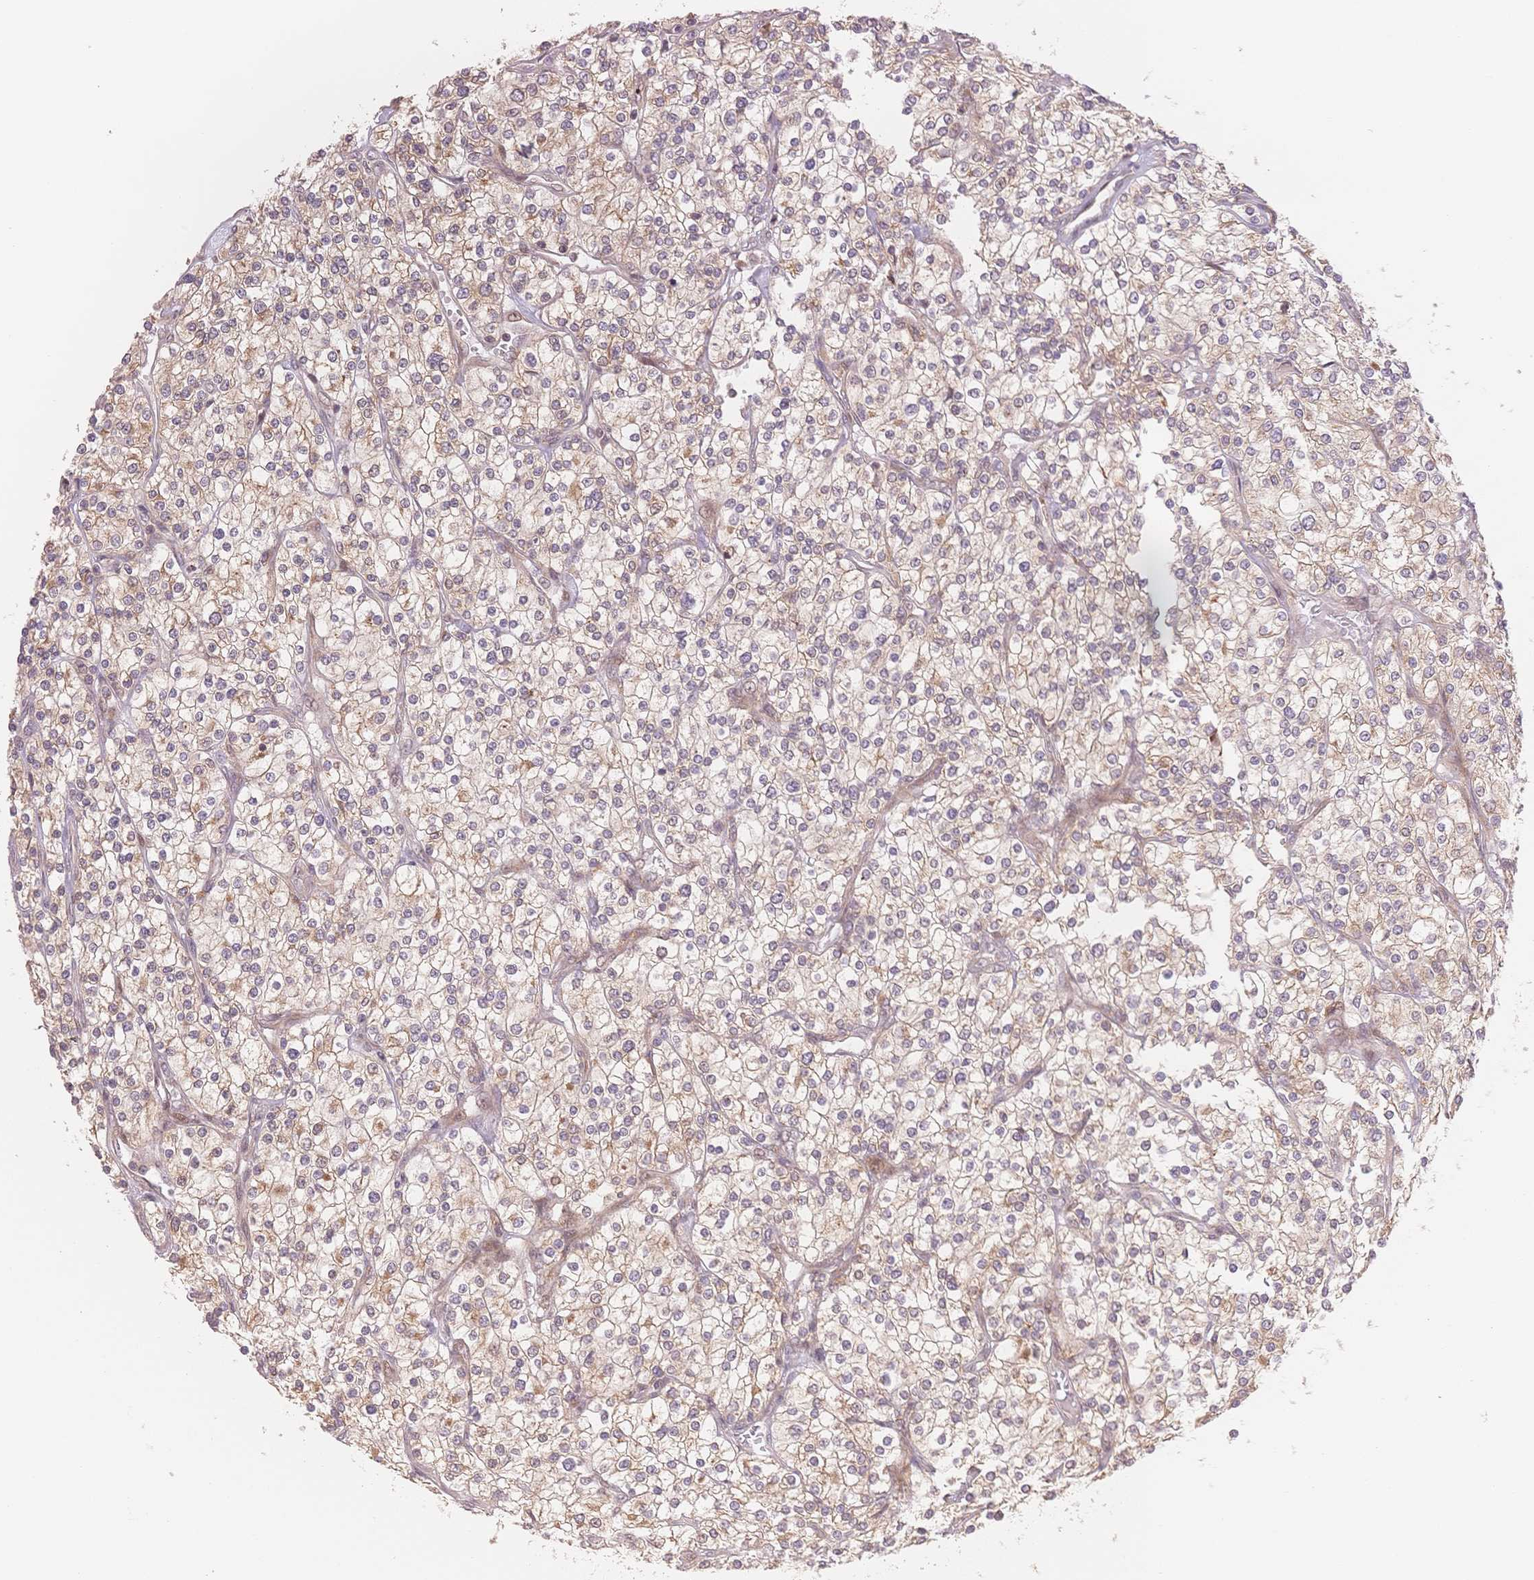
{"staining": {"intensity": "weak", "quantity": ">75%", "location": "cytoplasmic/membranous"}, "tissue": "renal cancer", "cell_type": "Tumor cells", "image_type": "cancer", "snomed": [{"axis": "morphology", "description": "Adenocarcinoma, NOS"}, {"axis": "topography", "description": "Kidney"}], "caption": "Protein analysis of renal adenocarcinoma tissue demonstrates weak cytoplasmic/membranous positivity in about >75% of tumor cells.", "gene": "STK39", "patient": {"sex": "male", "age": 80}}